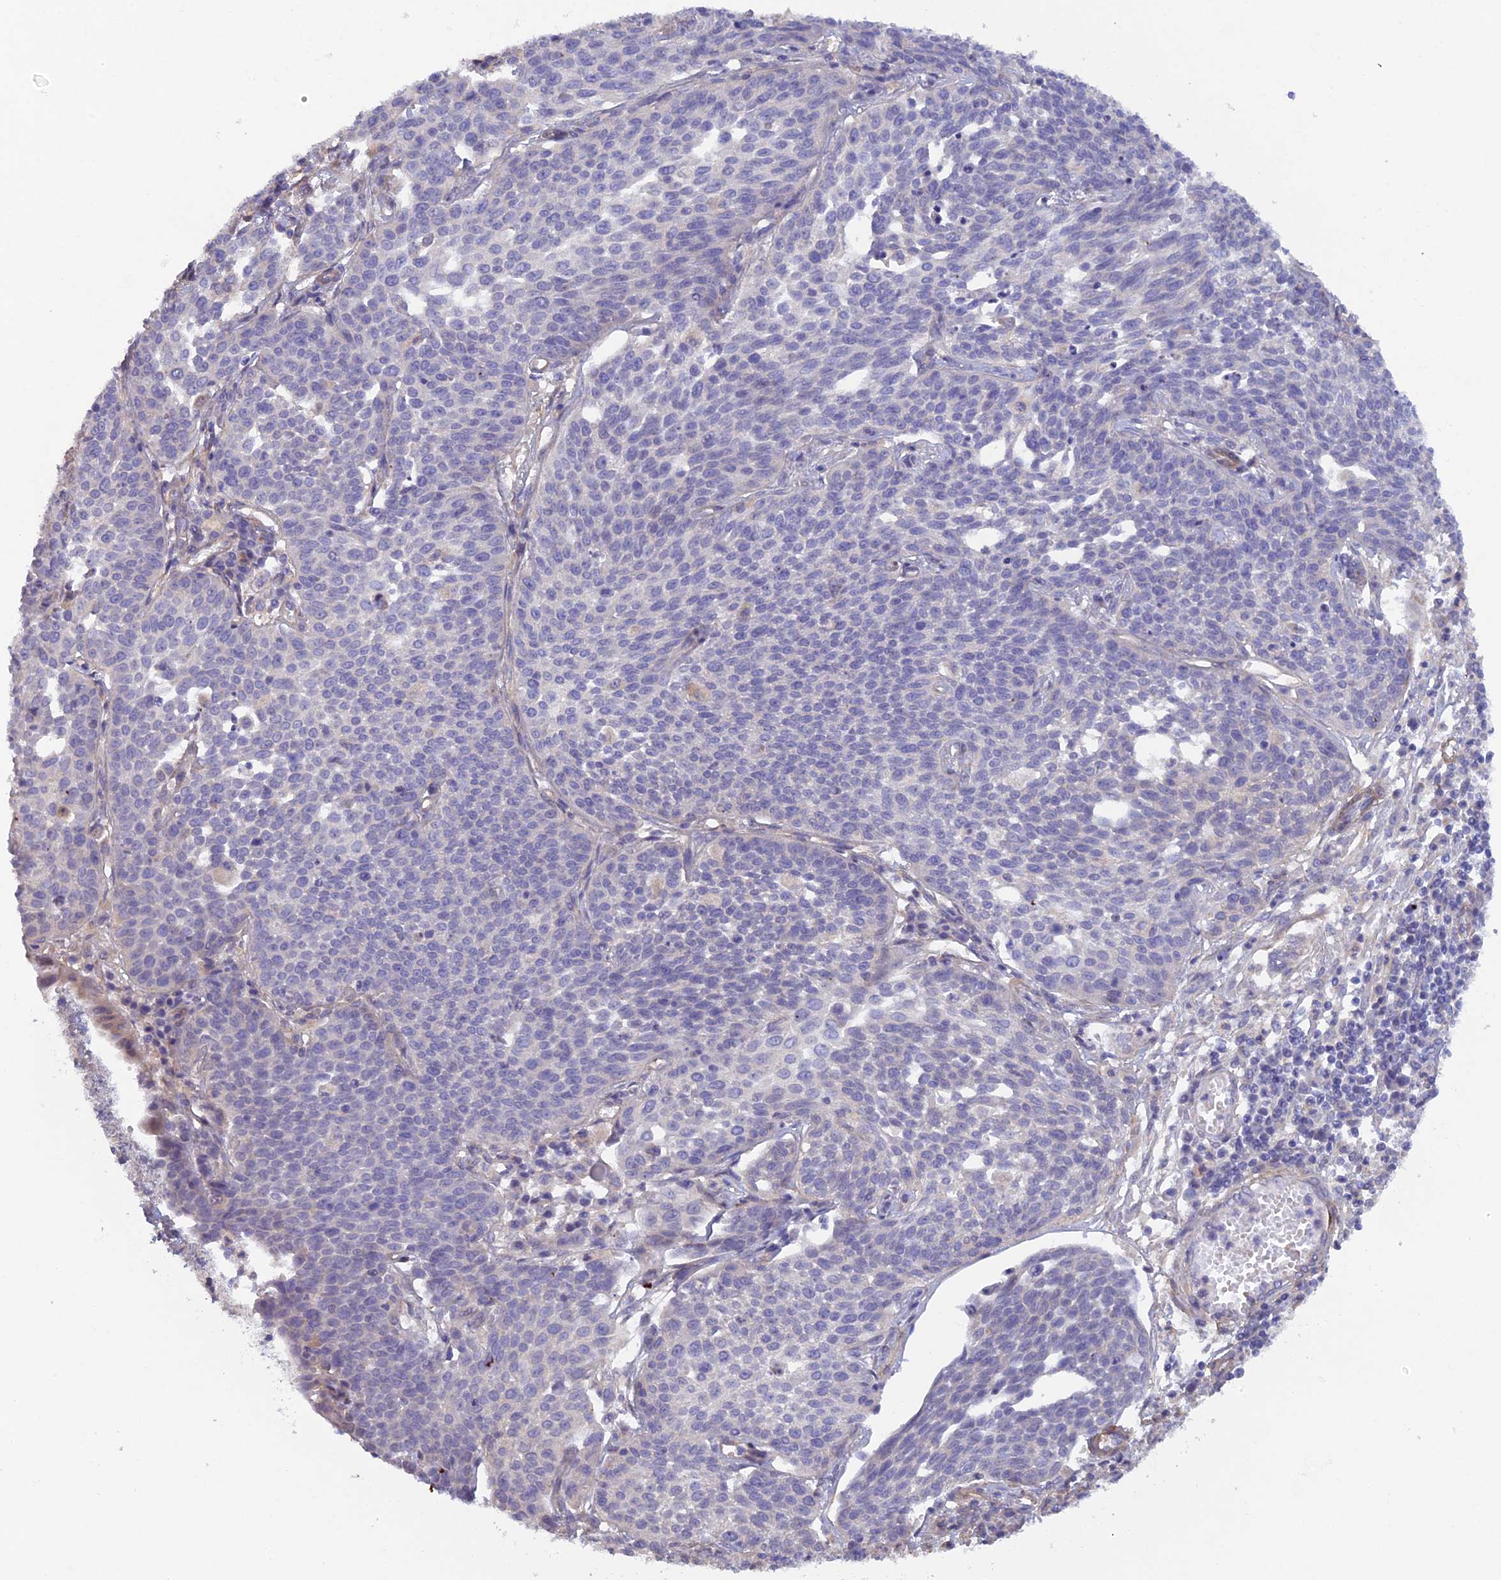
{"staining": {"intensity": "negative", "quantity": "none", "location": "none"}, "tissue": "cervical cancer", "cell_type": "Tumor cells", "image_type": "cancer", "snomed": [{"axis": "morphology", "description": "Squamous cell carcinoma, NOS"}, {"axis": "topography", "description": "Cervix"}], "caption": "An immunohistochemistry (IHC) image of cervical cancer is shown. There is no staining in tumor cells of cervical cancer.", "gene": "FZR1", "patient": {"sex": "female", "age": 34}}